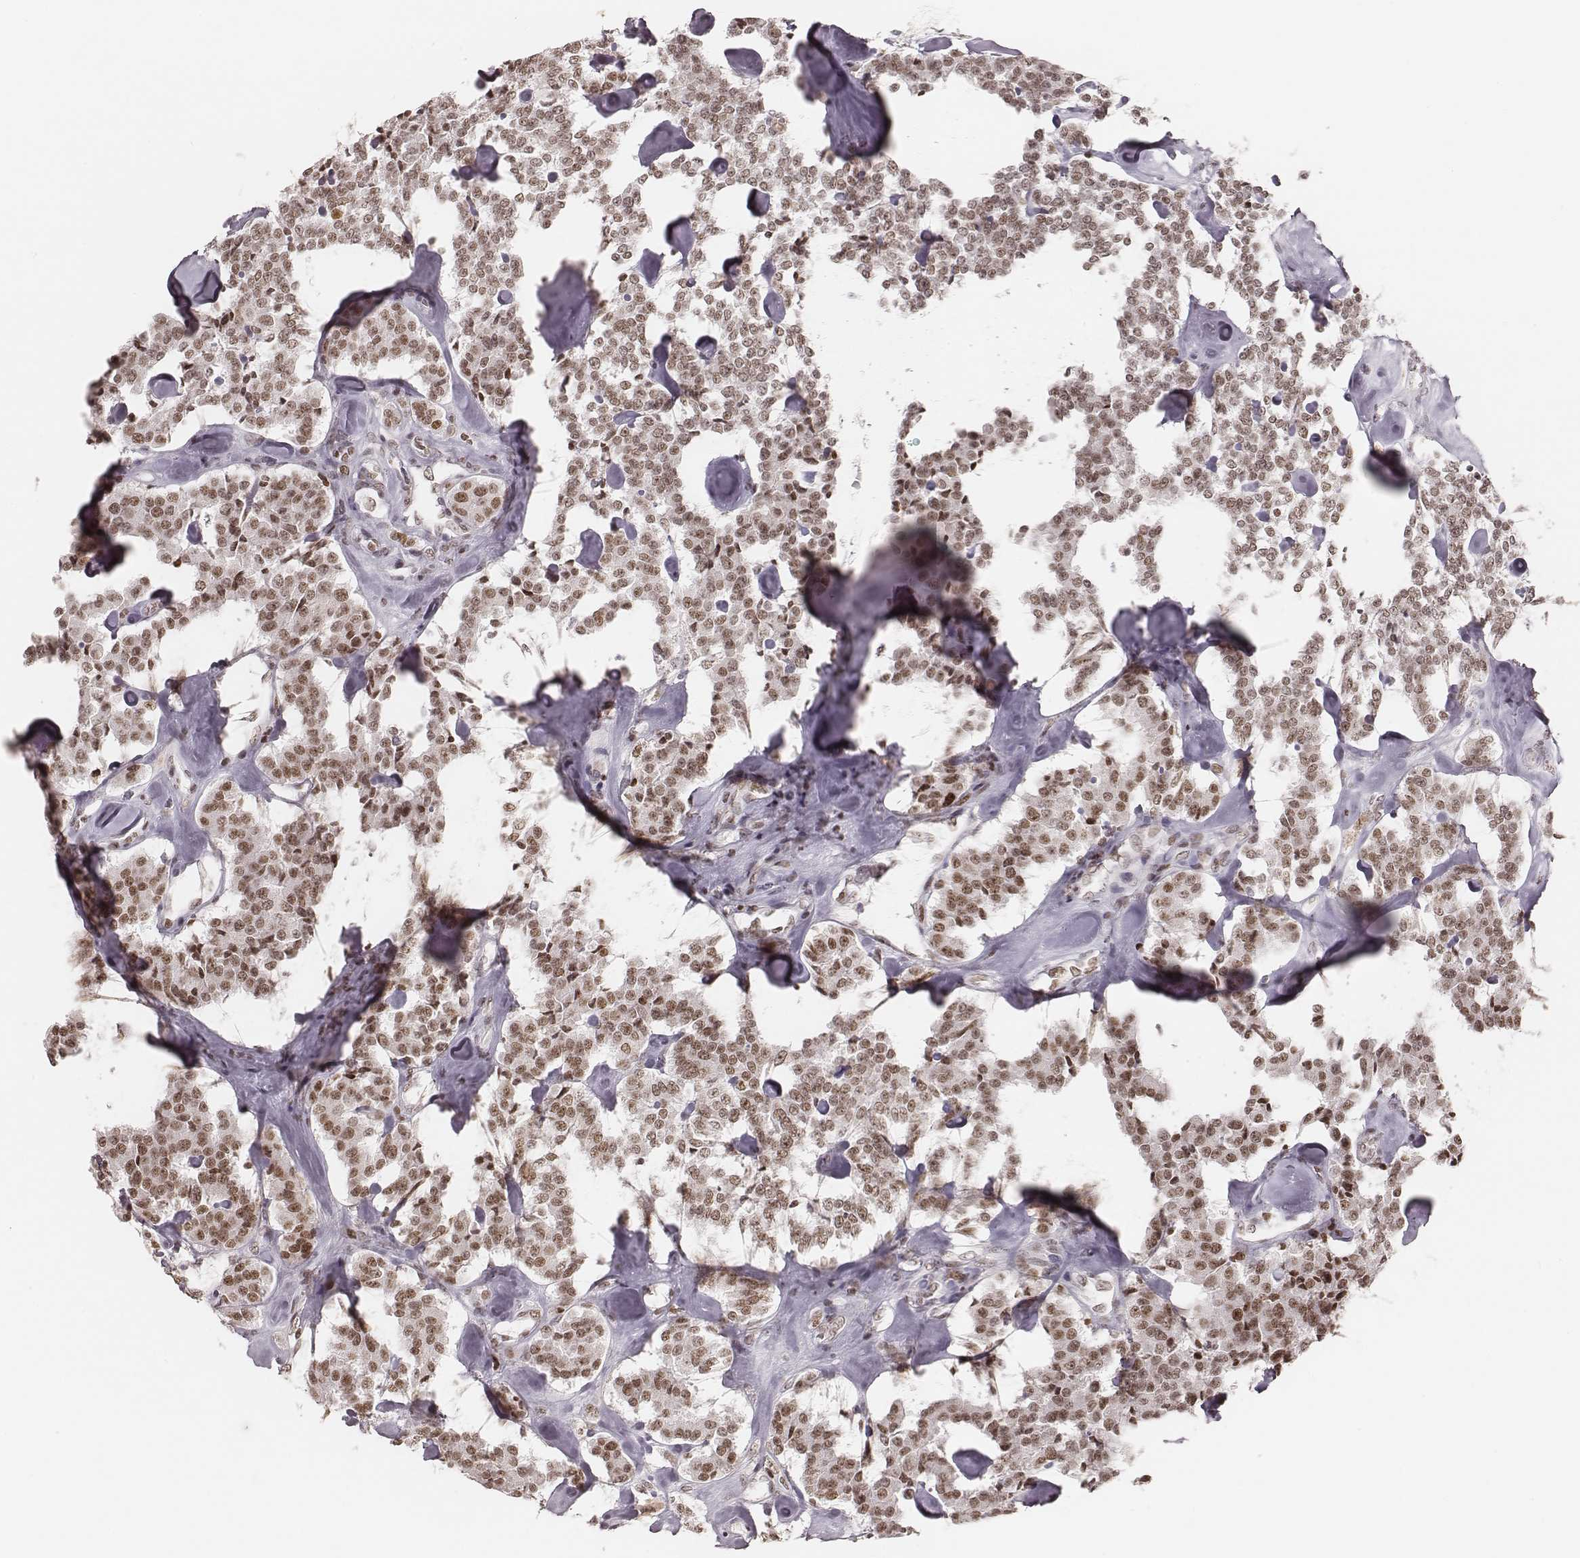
{"staining": {"intensity": "moderate", "quantity": ">75%", "location": "nuclear"}, "tissue": "carcinoid", "cell_type": "Tumor cells", "image_type": "cancer", "snomed": [{"axis": "morphology", "description": "Carcinoid, malignant, NOS"}, {"axis": "topography", "description": "Pancreas"}], "caption": "Immunohistochemistry histopathology image of neoplastic tissue: carcinoid stained using immunohistochemistry exhibits medium levels of moderate protein expression localized specifically in the nuclear of tumor cells, appearing as a nuclear brown color.", "gene": "PARP1", "patient": {"sex": "male", "age": 41}}